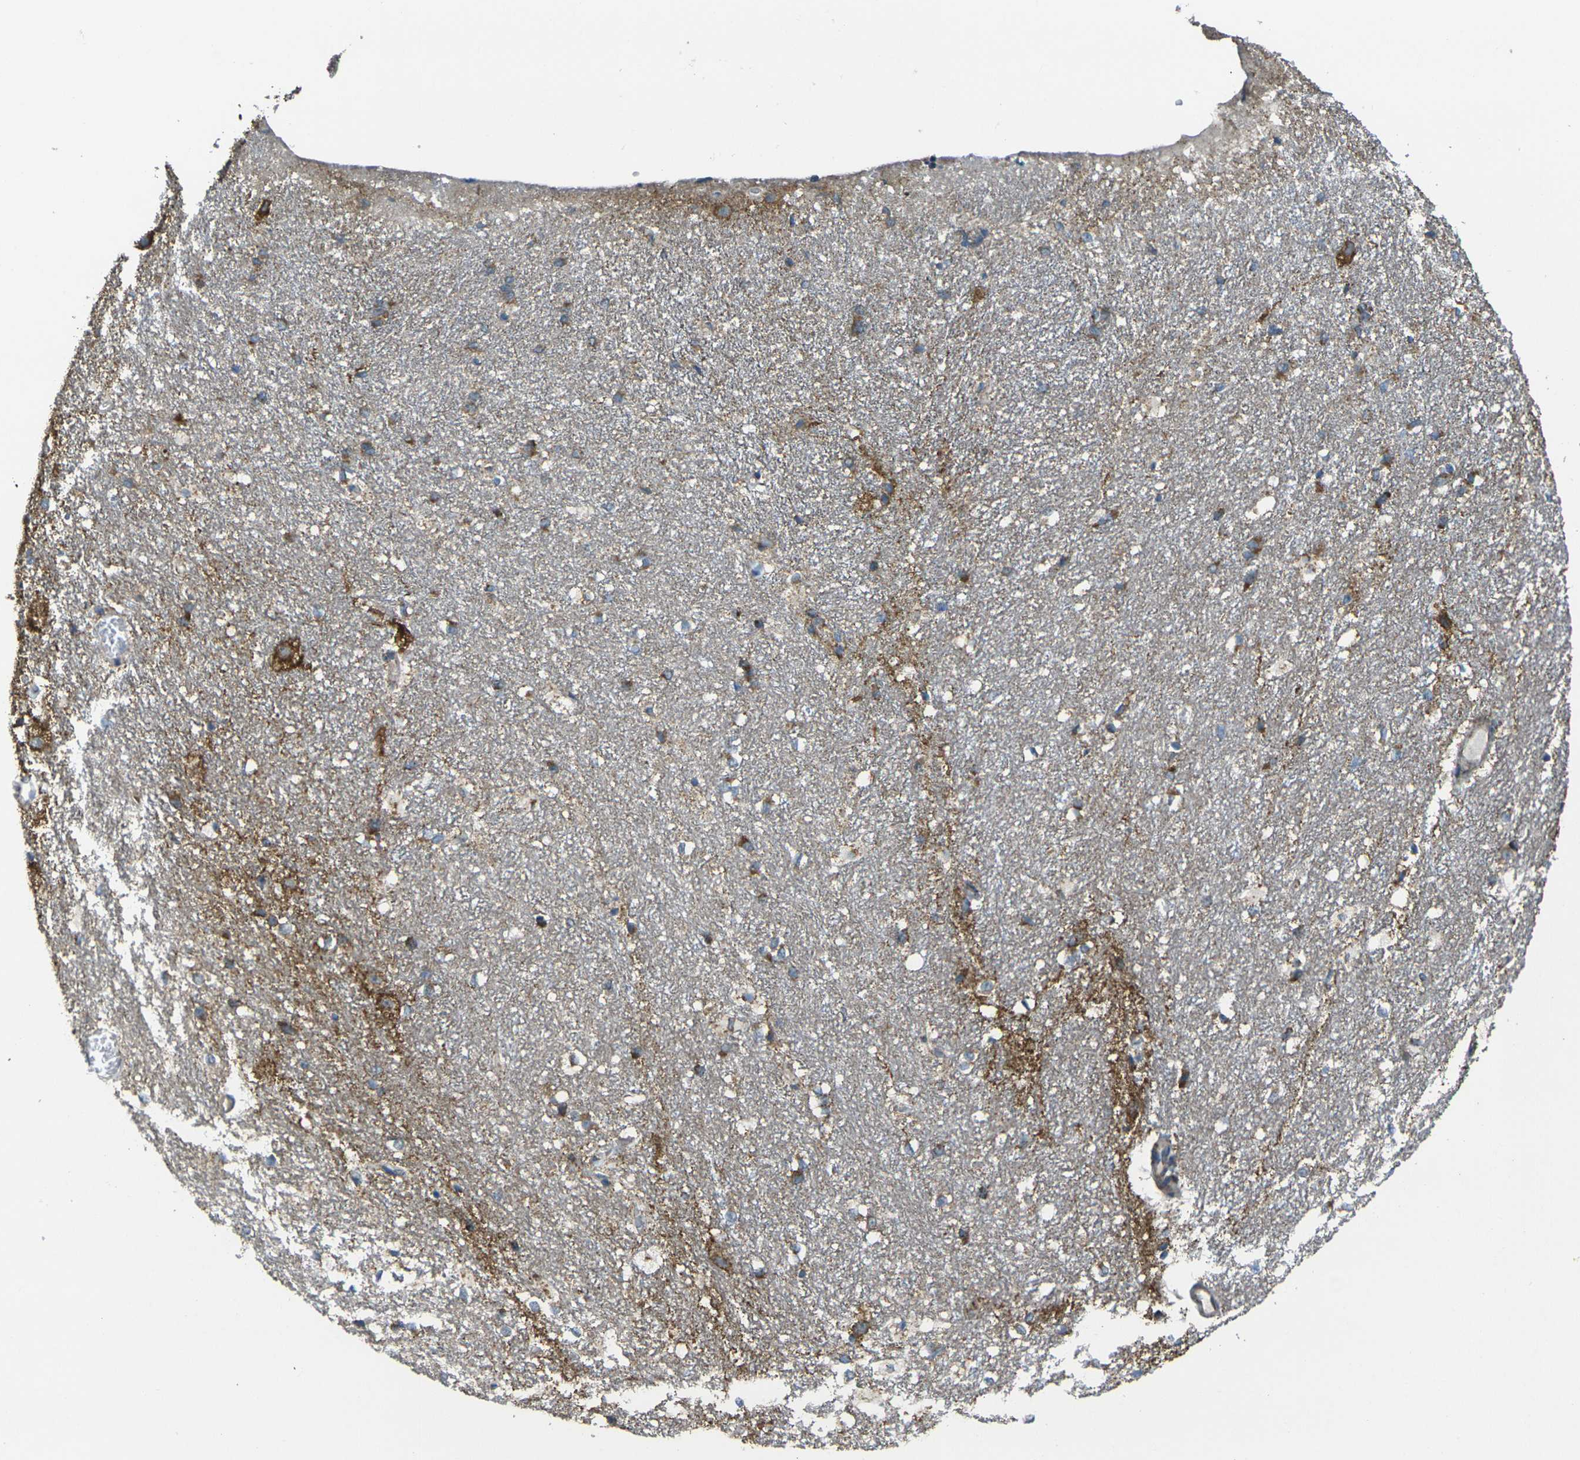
{"staining": {"intensity": "weak", "quantity": "<25%", "location": "cytoplasmic/membranous"}, "tissue": "hippocampus", "cell_type": "Glial cells", "image_type": "normal", "snomed": [{"axis": "morphology", "description": "Normal tissue, NOS"}, {"axis": "topography", "description": "Hippocampus"}], "caption": "Photomicrograph shows no protein positivity in glial cells of unremarkable hippocampus.", "gene": "TMEM120B", "patient": {"sex": "female", "age": 19}}